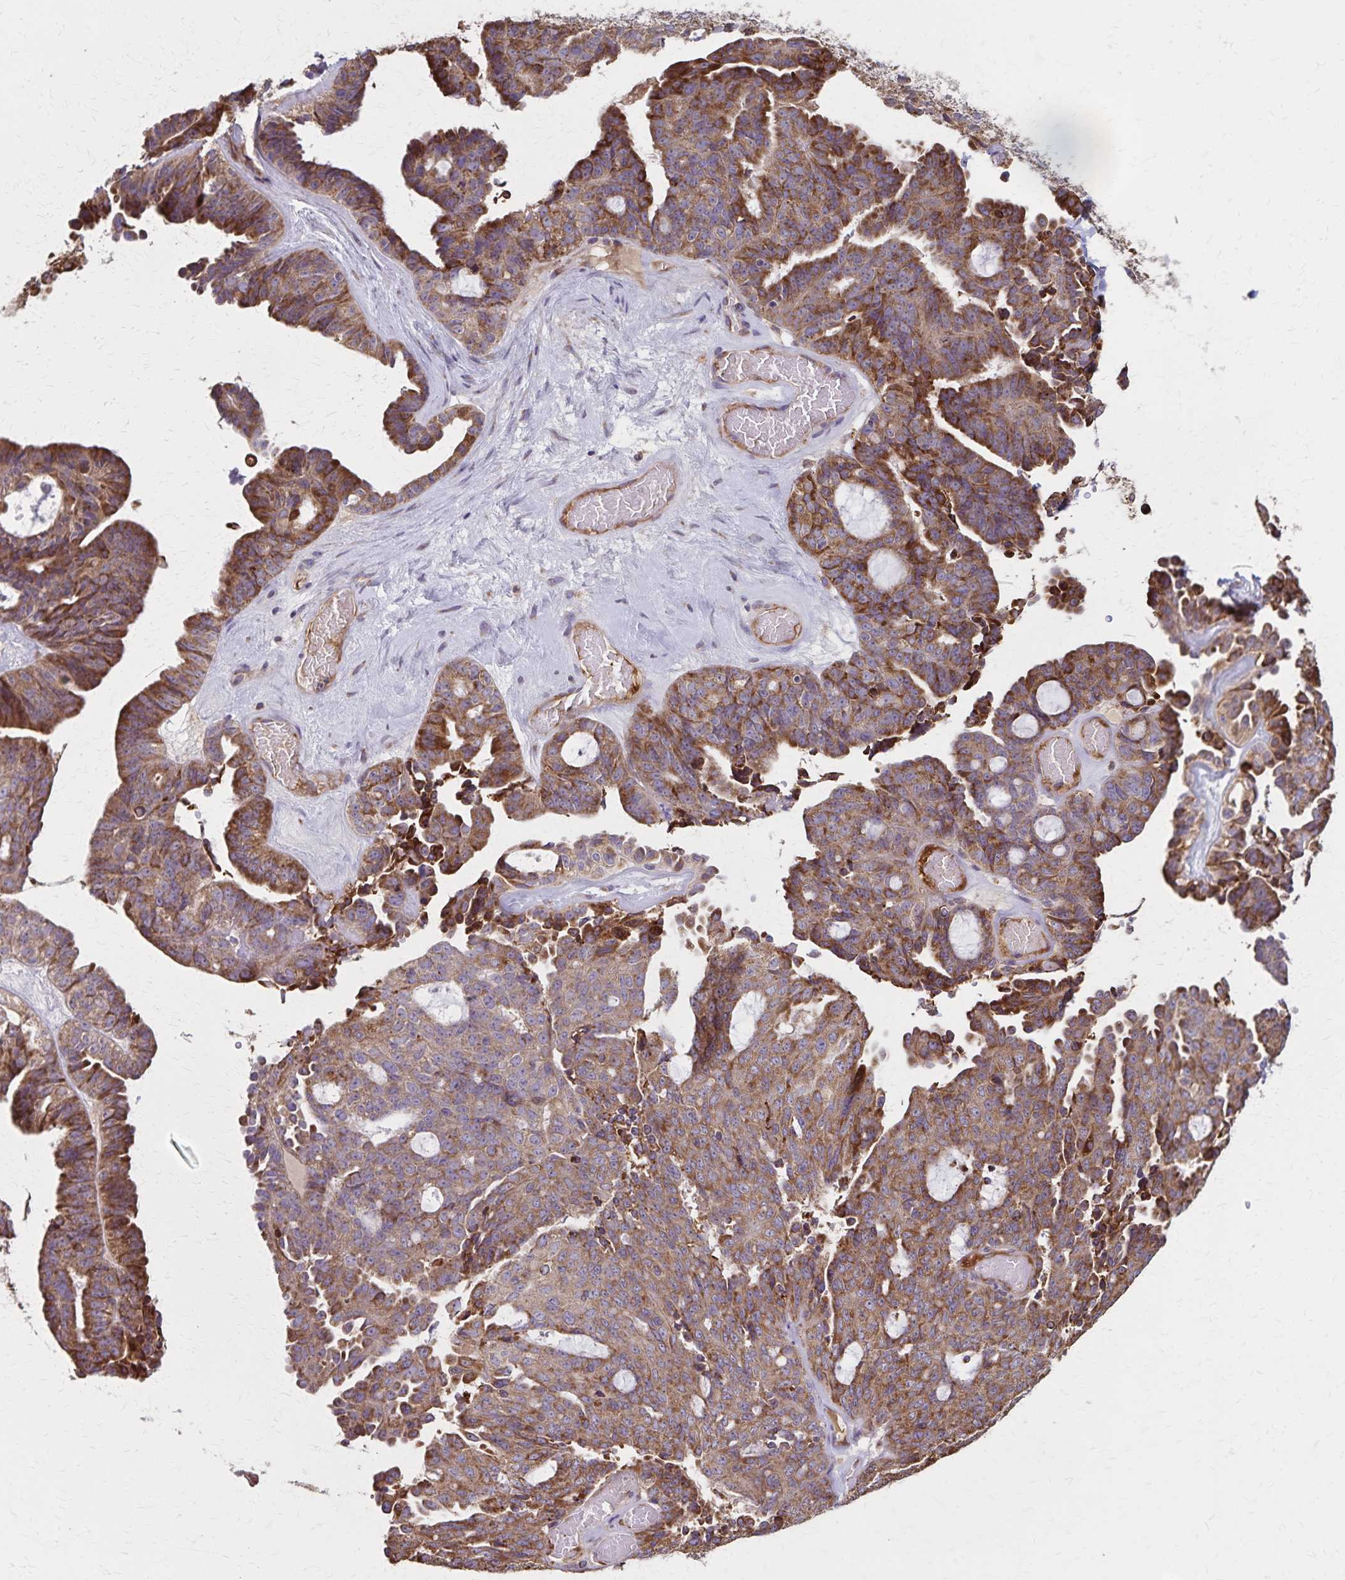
{"staining": {"intensity": "moderate", "quantity": ">75%", "location": "cytoplasmic/membranous"}, "tissue": "ovarian cancer", "cell_type": "Tumor cells", "image_type": "cancer", "snomed": [{"axis": "morphology", "description": "Cystadenocarcinoma, serous, NOS"}, {"axis": "topography", "description": "Ovary"}], "caption": "Protein staining of serous cystadenocarcinoma (ovarian) tissue reveals moderate cytoplasmic/membranous expression in about >75% of tumor cells. (DAB IHC with brightfield microscopy, high magnification).", "gene": "RNF10", "patient": {"sex": "female", "age": 71}}